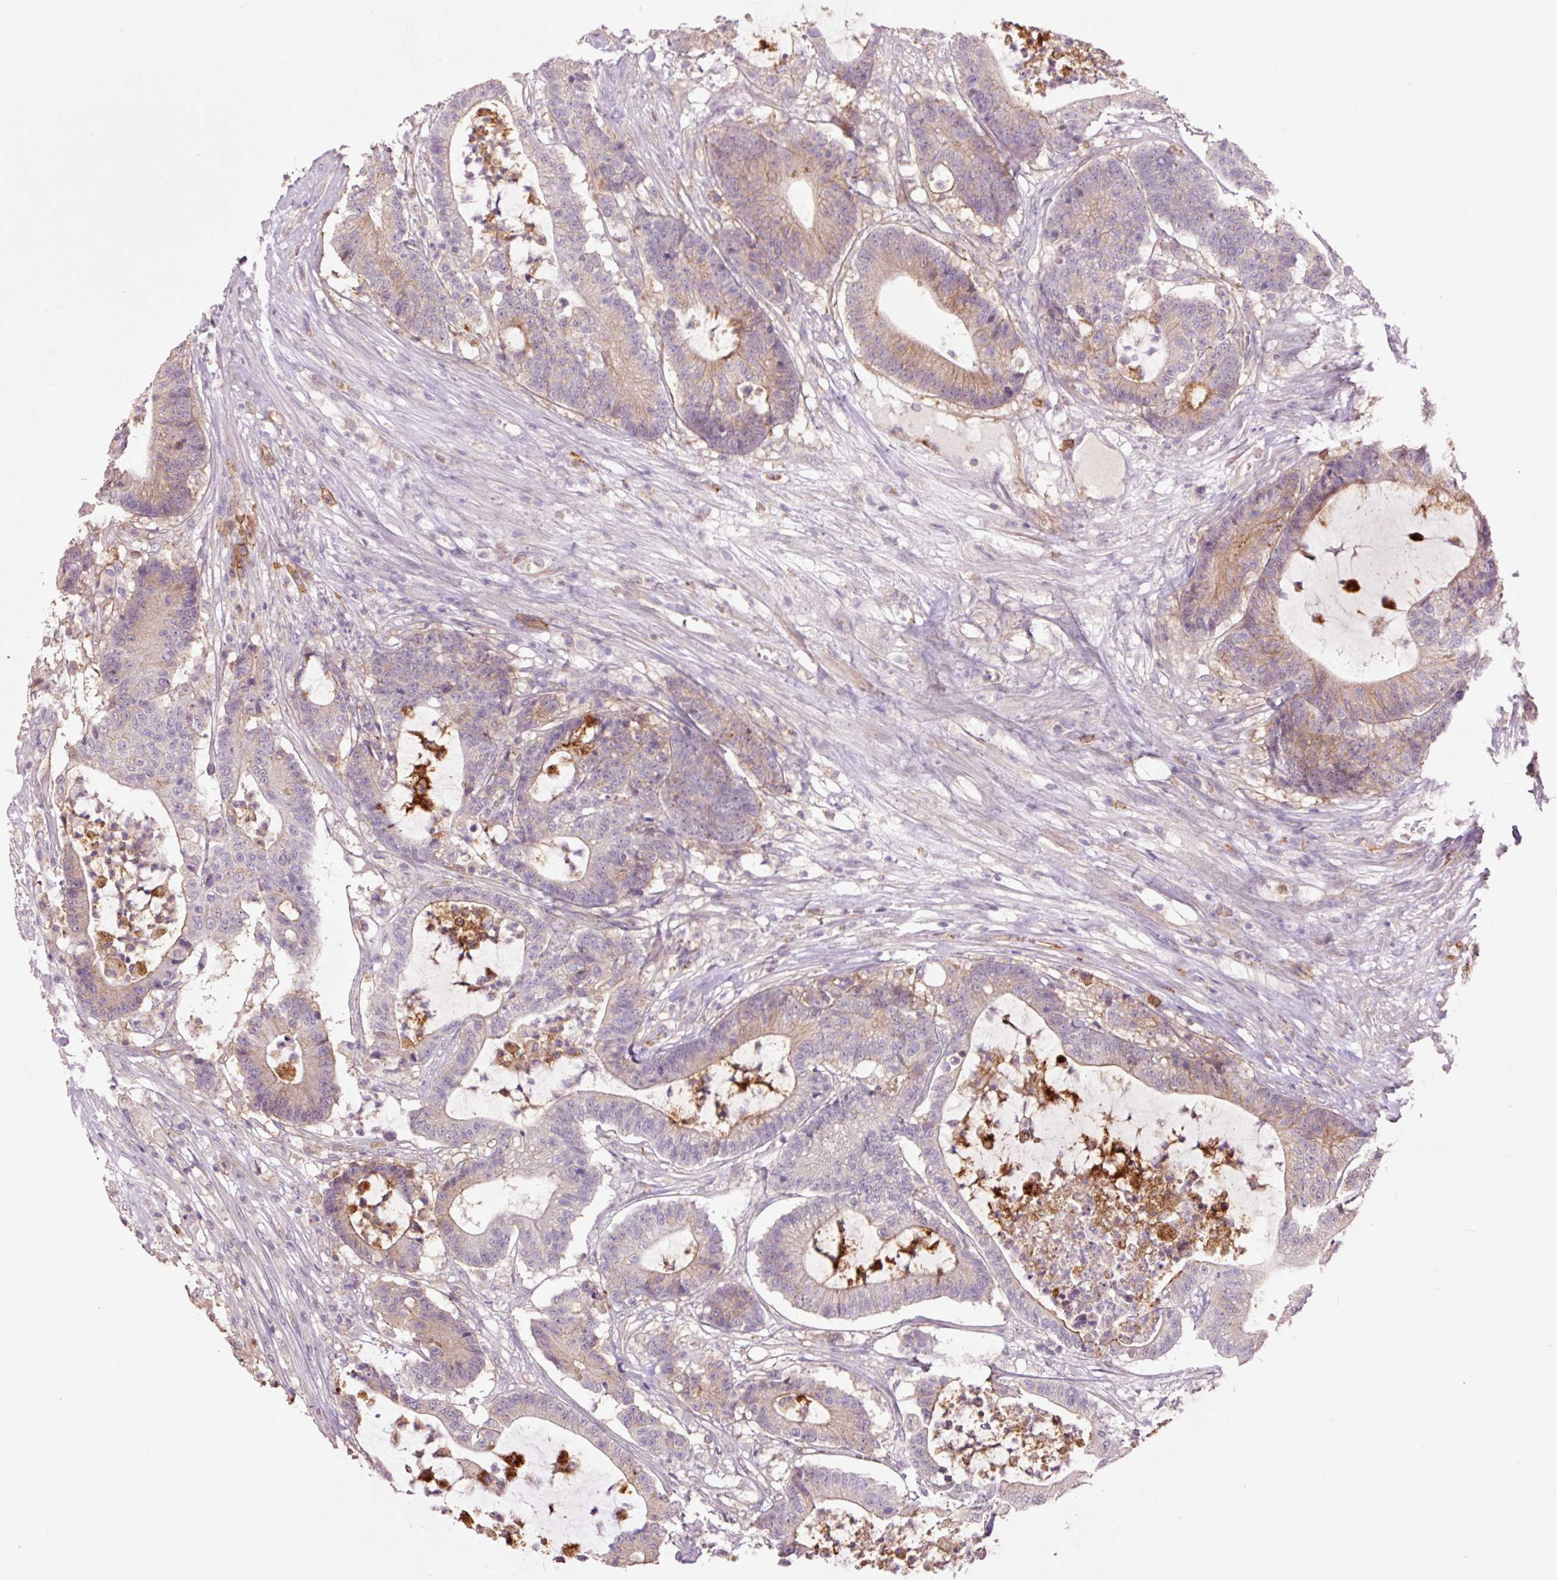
{"staining": {"intensity": "moderate", "quantity": "<25%", "location": "cytoplasmic/membranous"}, "tissue": "colorectal cancer", "cell_type": "Tumor cells", "image_type": "cancer", "snomed": [{"axis": "morphology", "description": "Adenocarcinoma, NOS"}, {"axis": "topography", "description": "Colon"}], "caption": "Immunohistochemical staining of colorectal cancer reveals low levels of moderate cytoplasmic/membranous protein staining in approximately <25% of tumor cells.", "gene": "SLC1A4", "patient": {"sex": "female", "age": 84}}